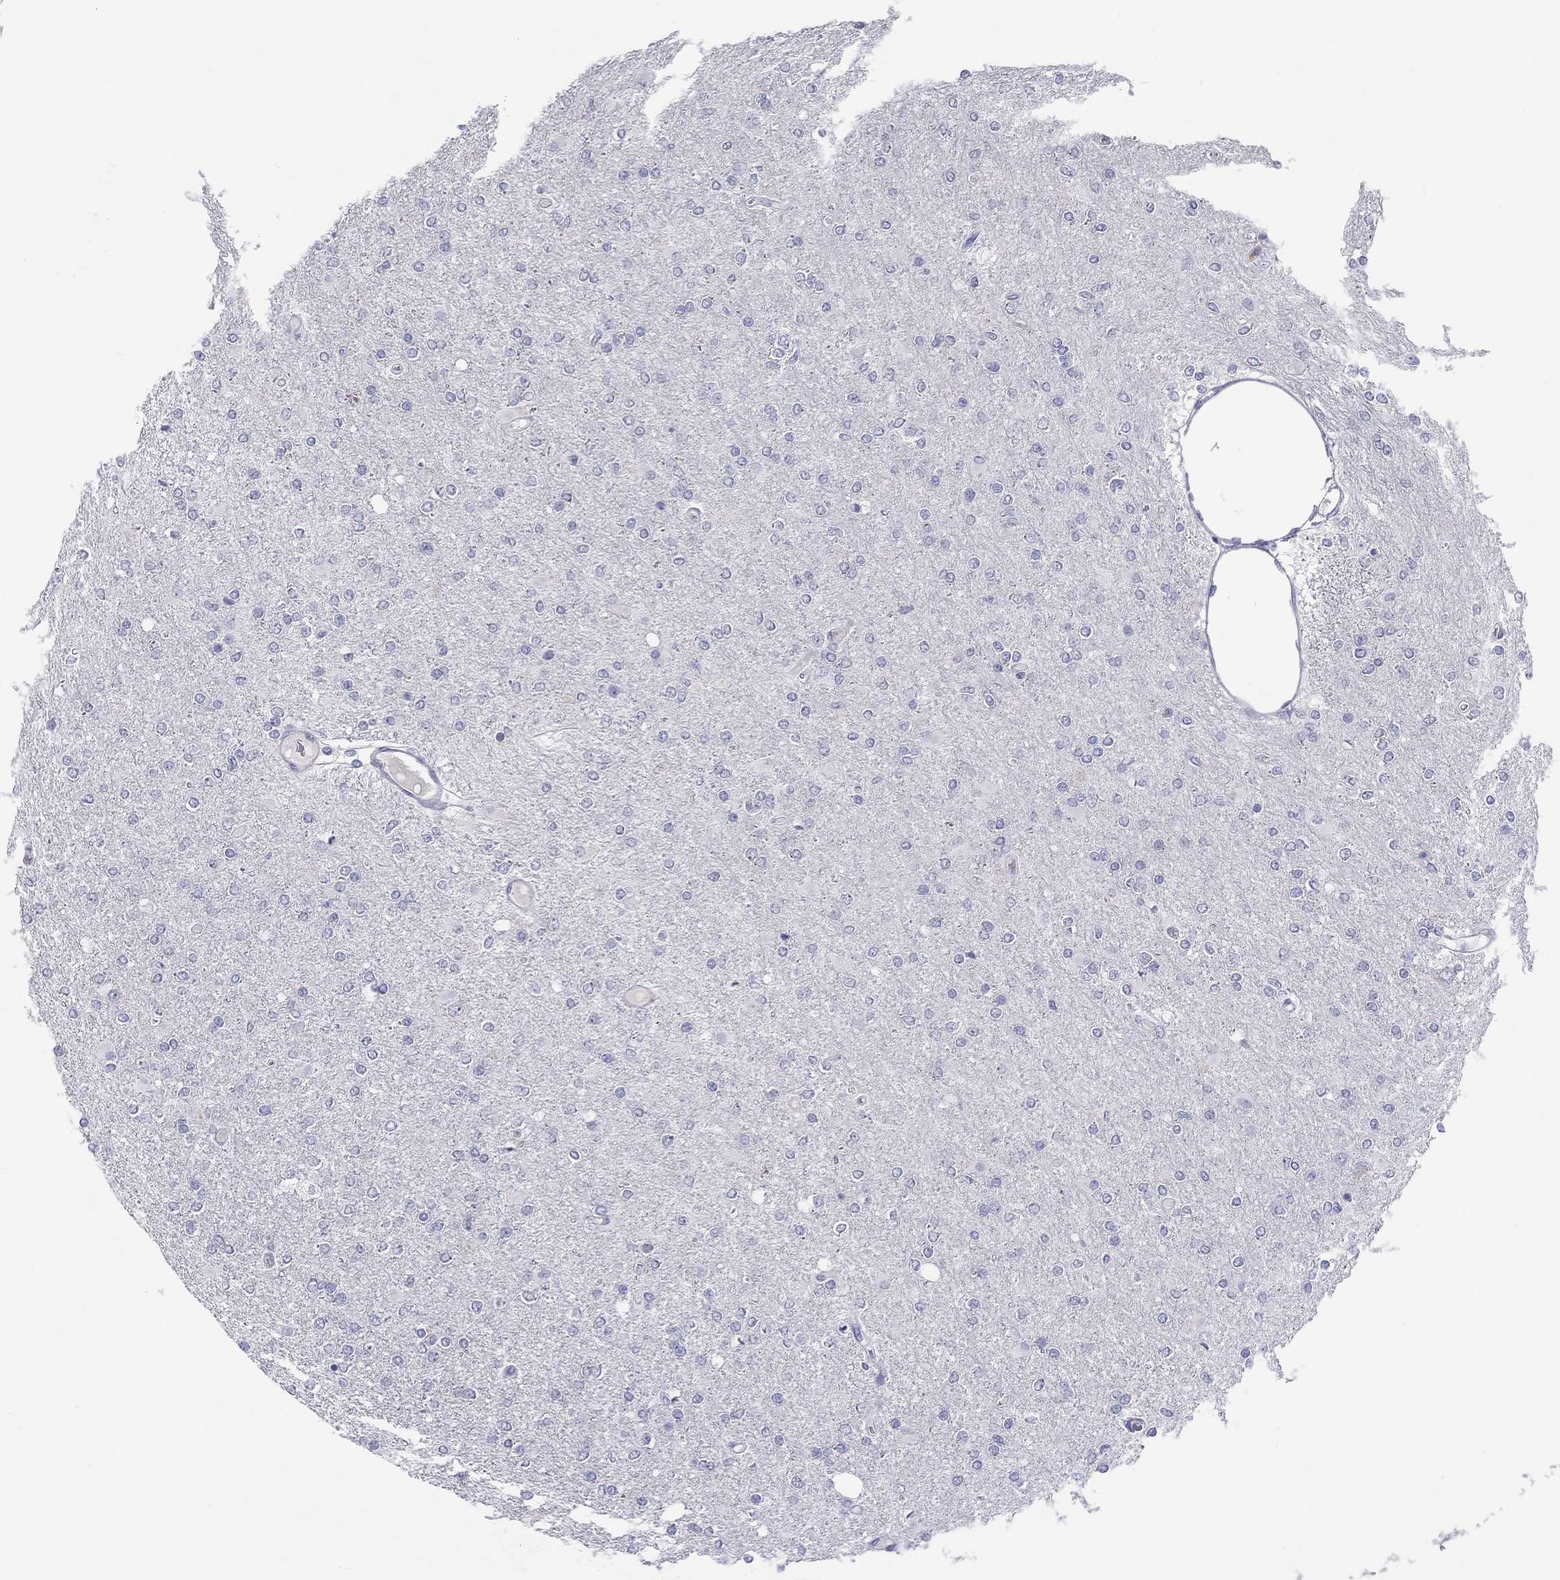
{"staining": {"intensity": "negative", "quantity": "none", "location": "none"}, "tissue": "glioma", "cell_type": "Tumor cells", "image_type": "cancer", "snomed": [{"axis": "morphology", "description": "Glioma, malignant, High grade"}, {"axis": "topography", "description": "Cerebral cortex"}], "caption": "IHC image of neoplastic tissue: human high-grade glioma (malignant) stained with DAB shows no significant protein positivity in tumor cells.", "gene": "CACNA1A", "patient": {"sex": "male", "age": 70}}